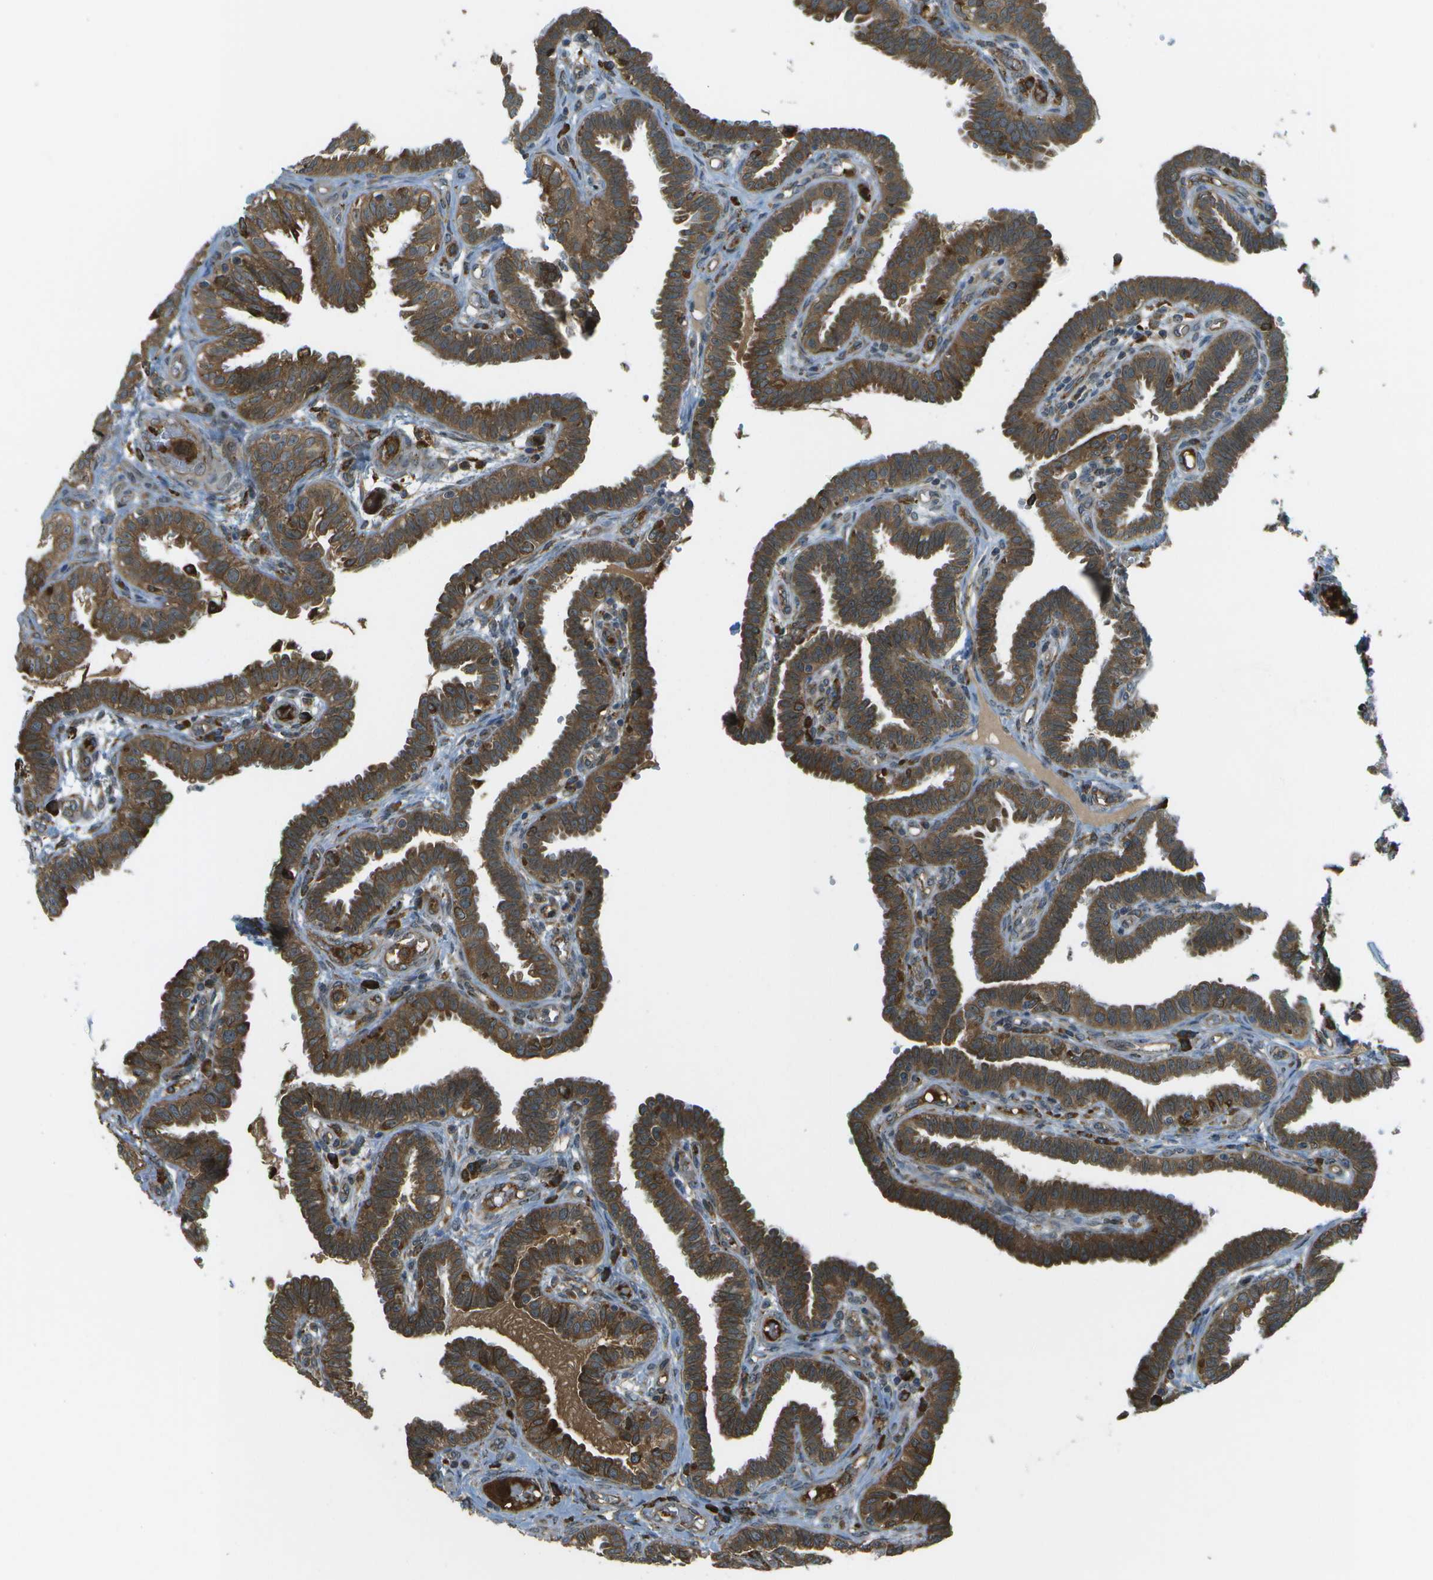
{"staining": {"intensity": "strong", "quantity": ">75%", "location": "cytoplasmic/membranous"}, "tissue": "fallopian tube", "cell_type": "Glandular cells", "image_type": "normal", "snomed": [{"axis": "morphology", "description": "Normal tissue, NOS"}, {"axis": "topography", "description": "Fallopian tube"}, {"axis": "topography", "description": "Placenta"}], "caption": "Immunohistochemistry (IHC) image of unremarkable fallopian tube: fallopian tube stained using immunohistochemistry displays high levels of strong protein expression localized specifically in the cytoplasmic/membranous of glandular cells, appearing as a cytoplasmic/membranous brown color.", "gene": "USP30", "patient": {"sex": "female", "age": 34}}